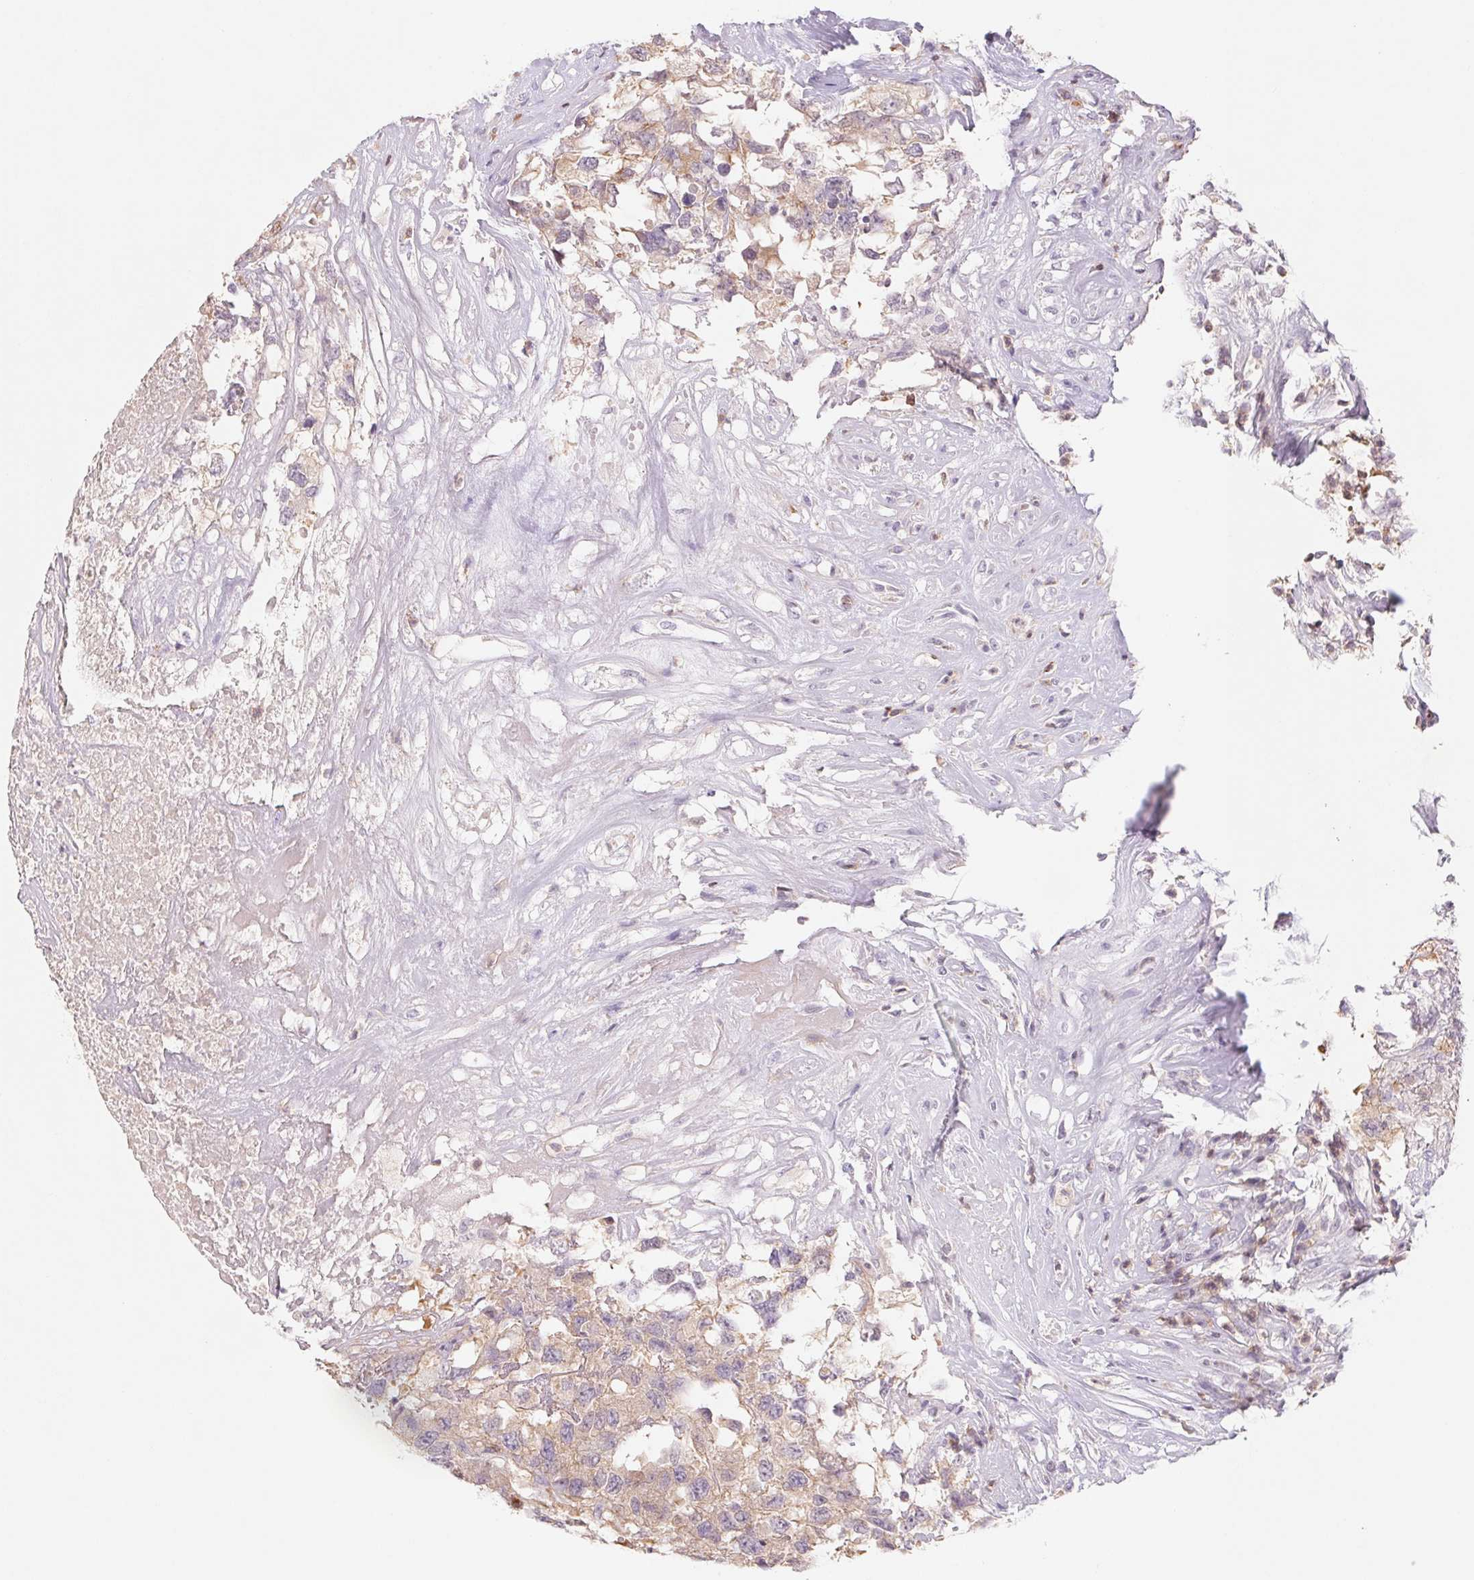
{"staining": {"intensity": "weak", "quantity": "25%-75%", "location": "cytoplasmic/membranous"}, "tissue": "testis cancer", "cell_type": "Tumor cells", "image_type": "cancer", "snomed": [{"axis": "morphology", "description": "Carcinoma, Embryonal, NOS"}, {"axis": "topography", "description": "Testis"}], "caption": "Immunohistochemistry photomicrograph of neoplastic tissue: testis embryonal carcinoma stained using immunohistochemistry (IHC) displays low levels of weak protein expression localized specifically in the cytoplasmic/membranous of tumor cells, appearing as a cytoplasmic/membranous brown color.", "gene": "KIF26A", "patient": {"sex": "male", "age": 83}}